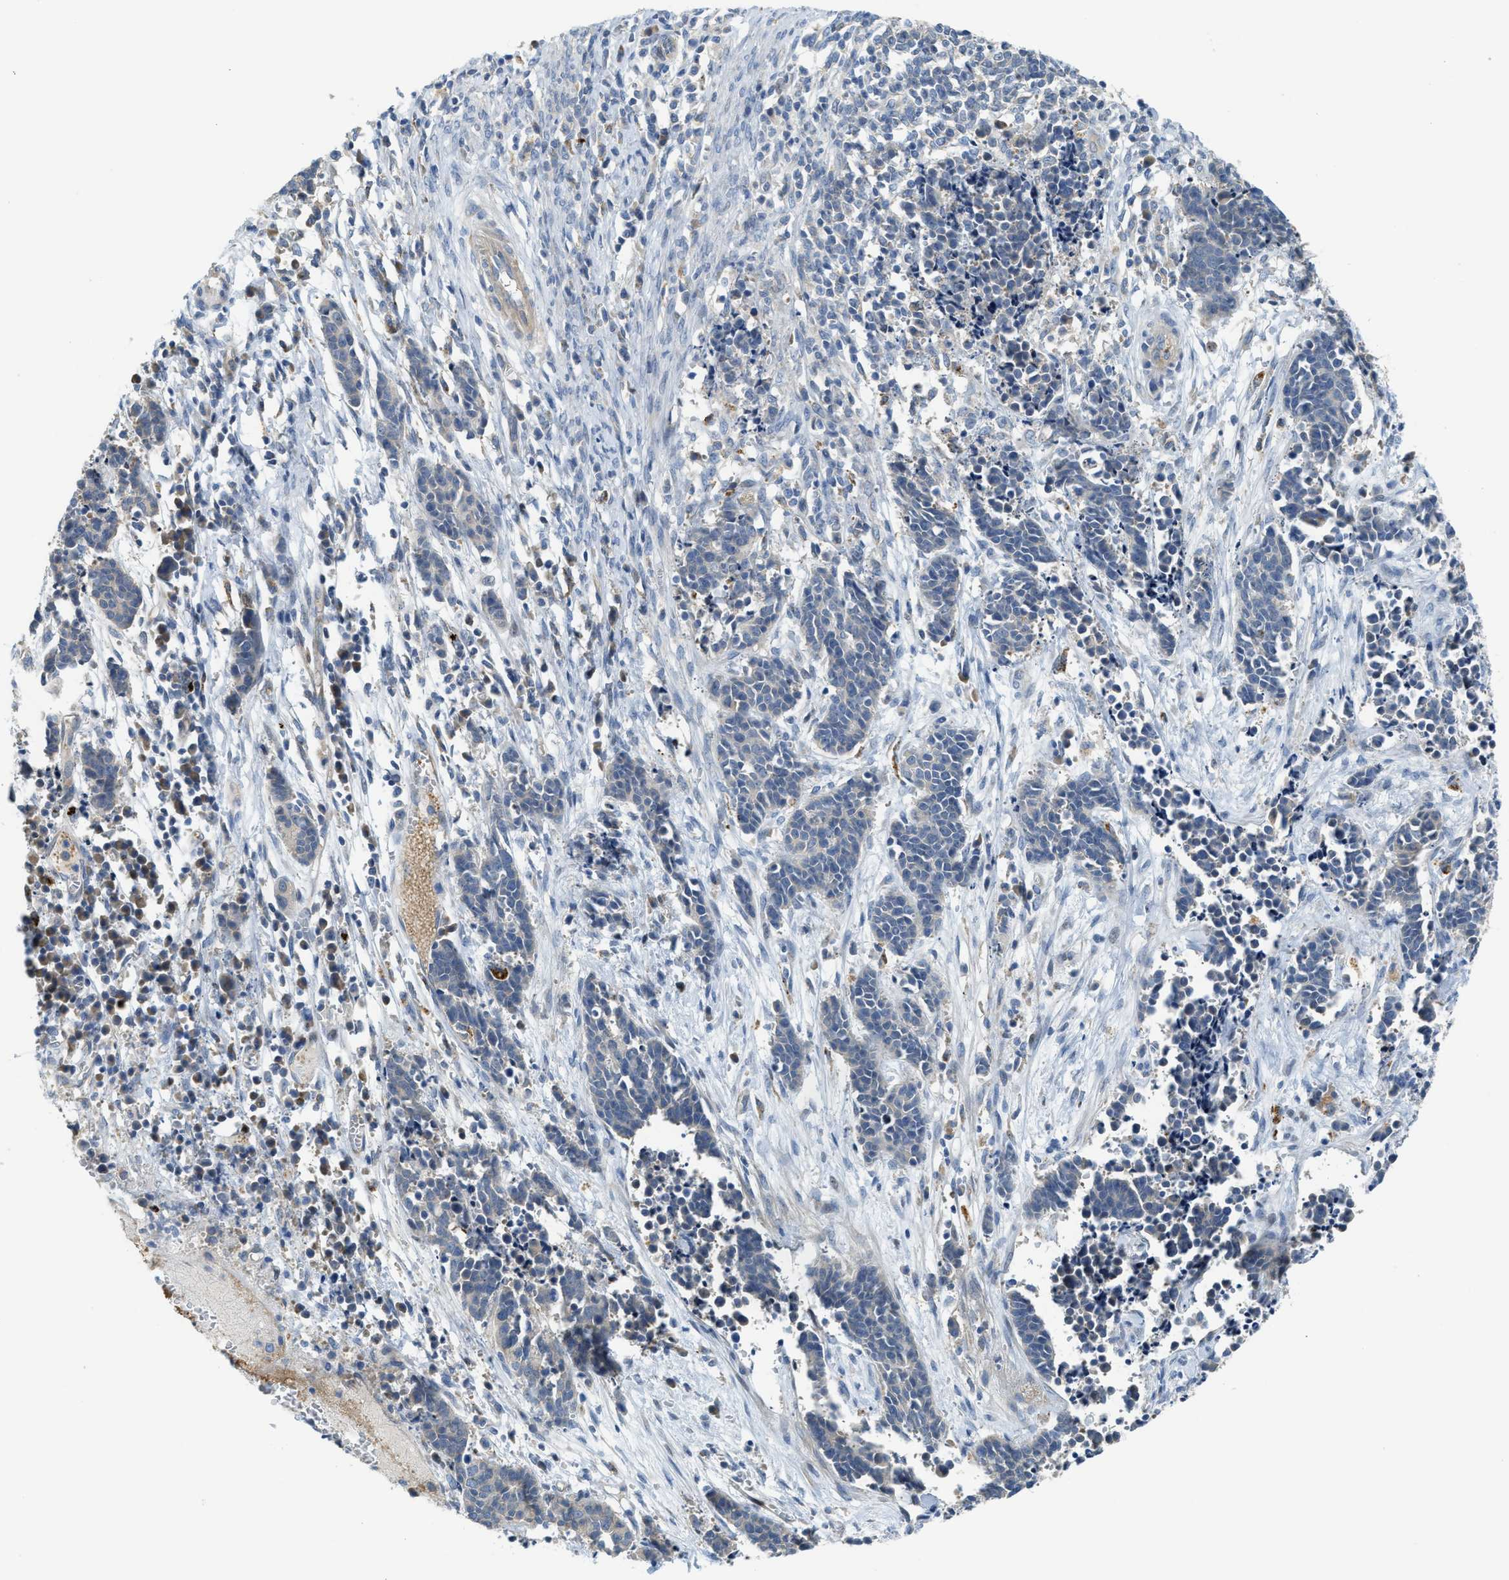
{"staining": {"intensity": "negative", "quantity": "none", "location": "none"}, "tissue": "cervical cancer", "cell_type": "Tumor cells", "image_type": "cancer", "snomed": [{"axis": "morphology", "description": "Squamous cell carcinoma, NOS"}, {"axis": "topography", "description": "Cervix"}], "caption": "Tumor cells are negative for protein expression in human squamous cell carcinoma (cervical). (DAB (3,3'-diaminobenzidine) immunohistochemistry with hematoxylin counter stain).", "gene": "KLHDC10", "patient": {"sex": "female", "age": 35}}